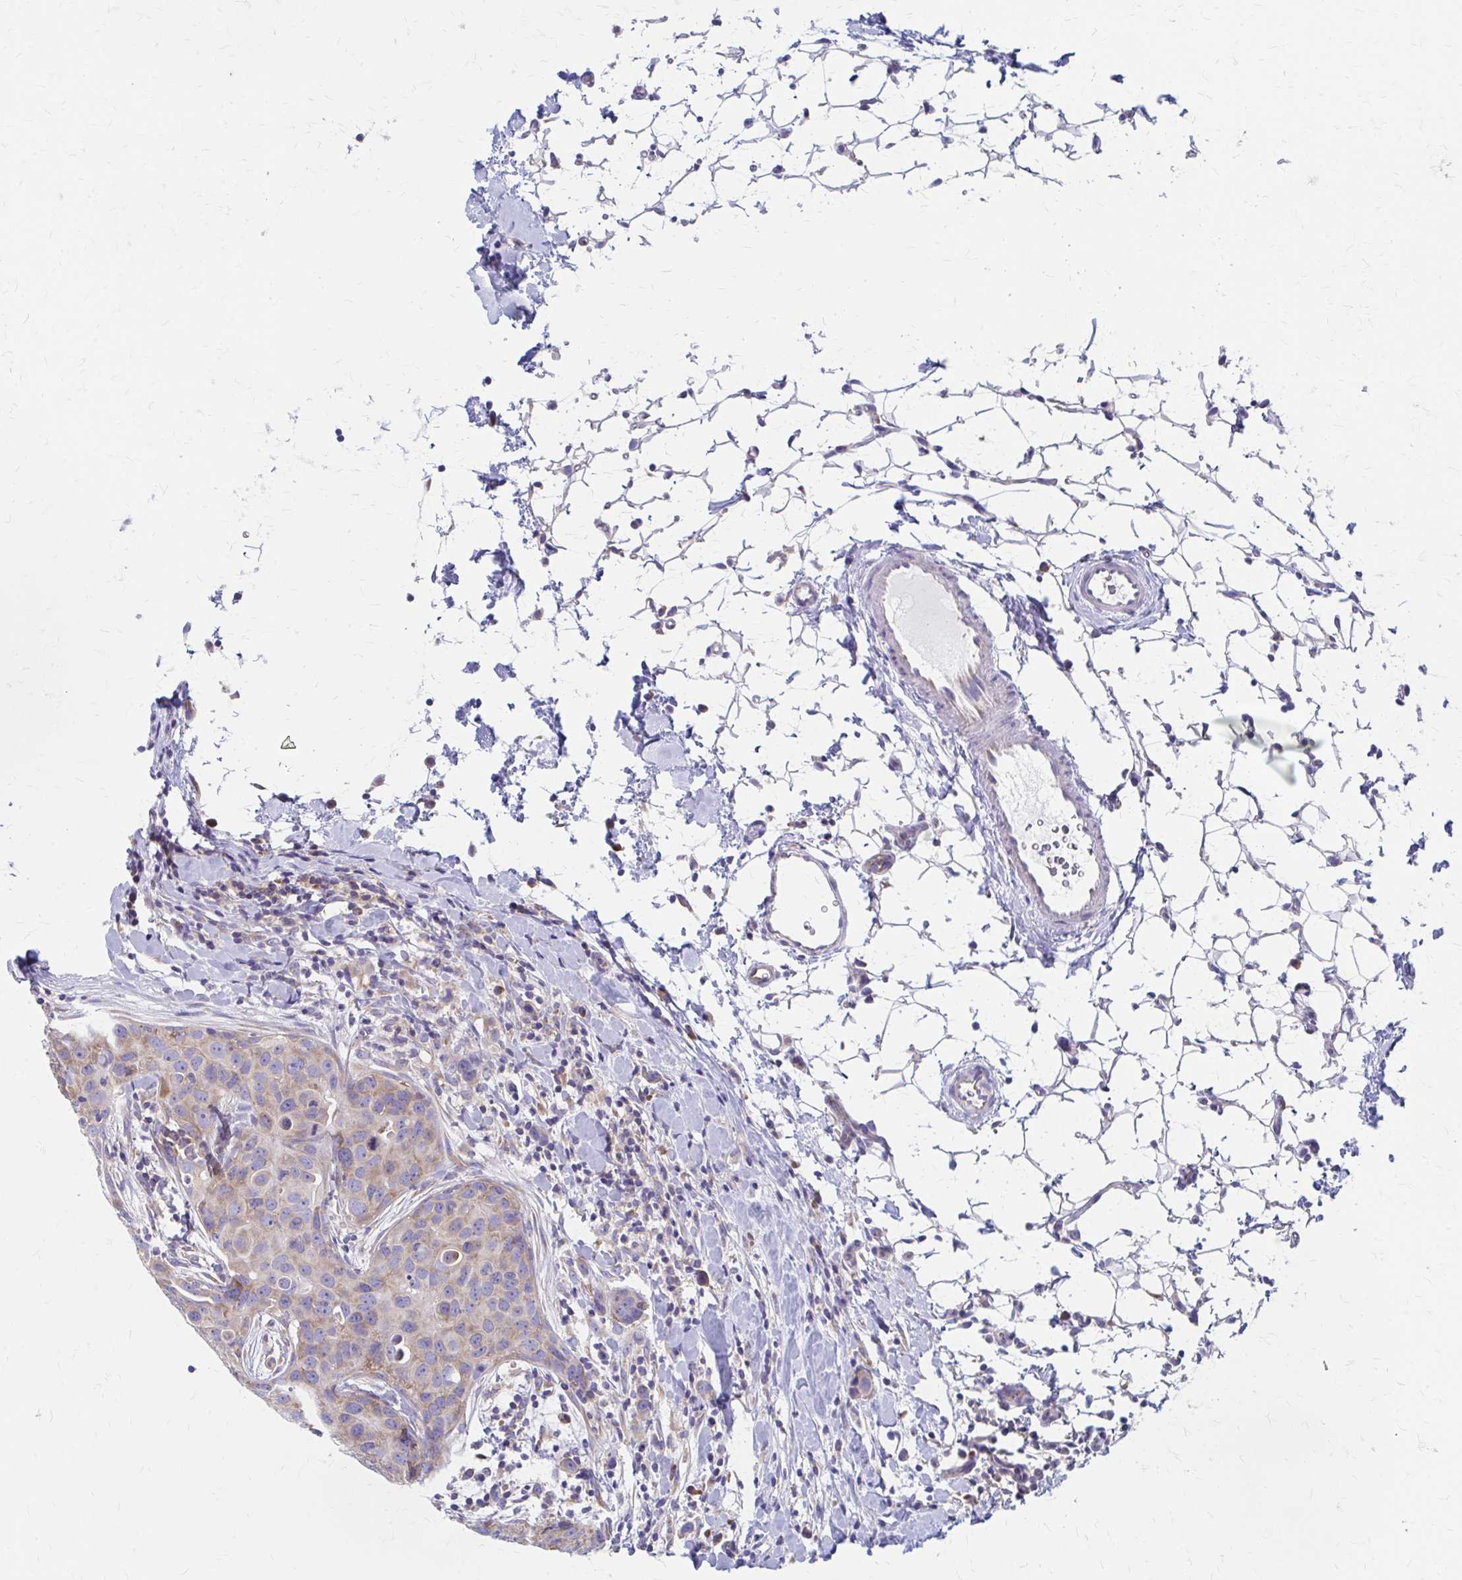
{"staining": {"intensity": "weak", "quantity": ">75%", "location": "cytoplasmic/membranous"}, "tissue": "breast cancer", "cell_type": "Tumor cells", "image_type": "cancer", "snomed": [{"axis": "morphology", "description": "Duct carcinoma"}, {"axis": "topography", "description": "Breast"}], "caption": "Tumor cells exhibit weak cytoplasmic/membranous expression in approximately >75% of cells in invasive ductal carcinoma (breast).", "gene": "RPL27A", "patient": {"sex": "female", "age": 24}}